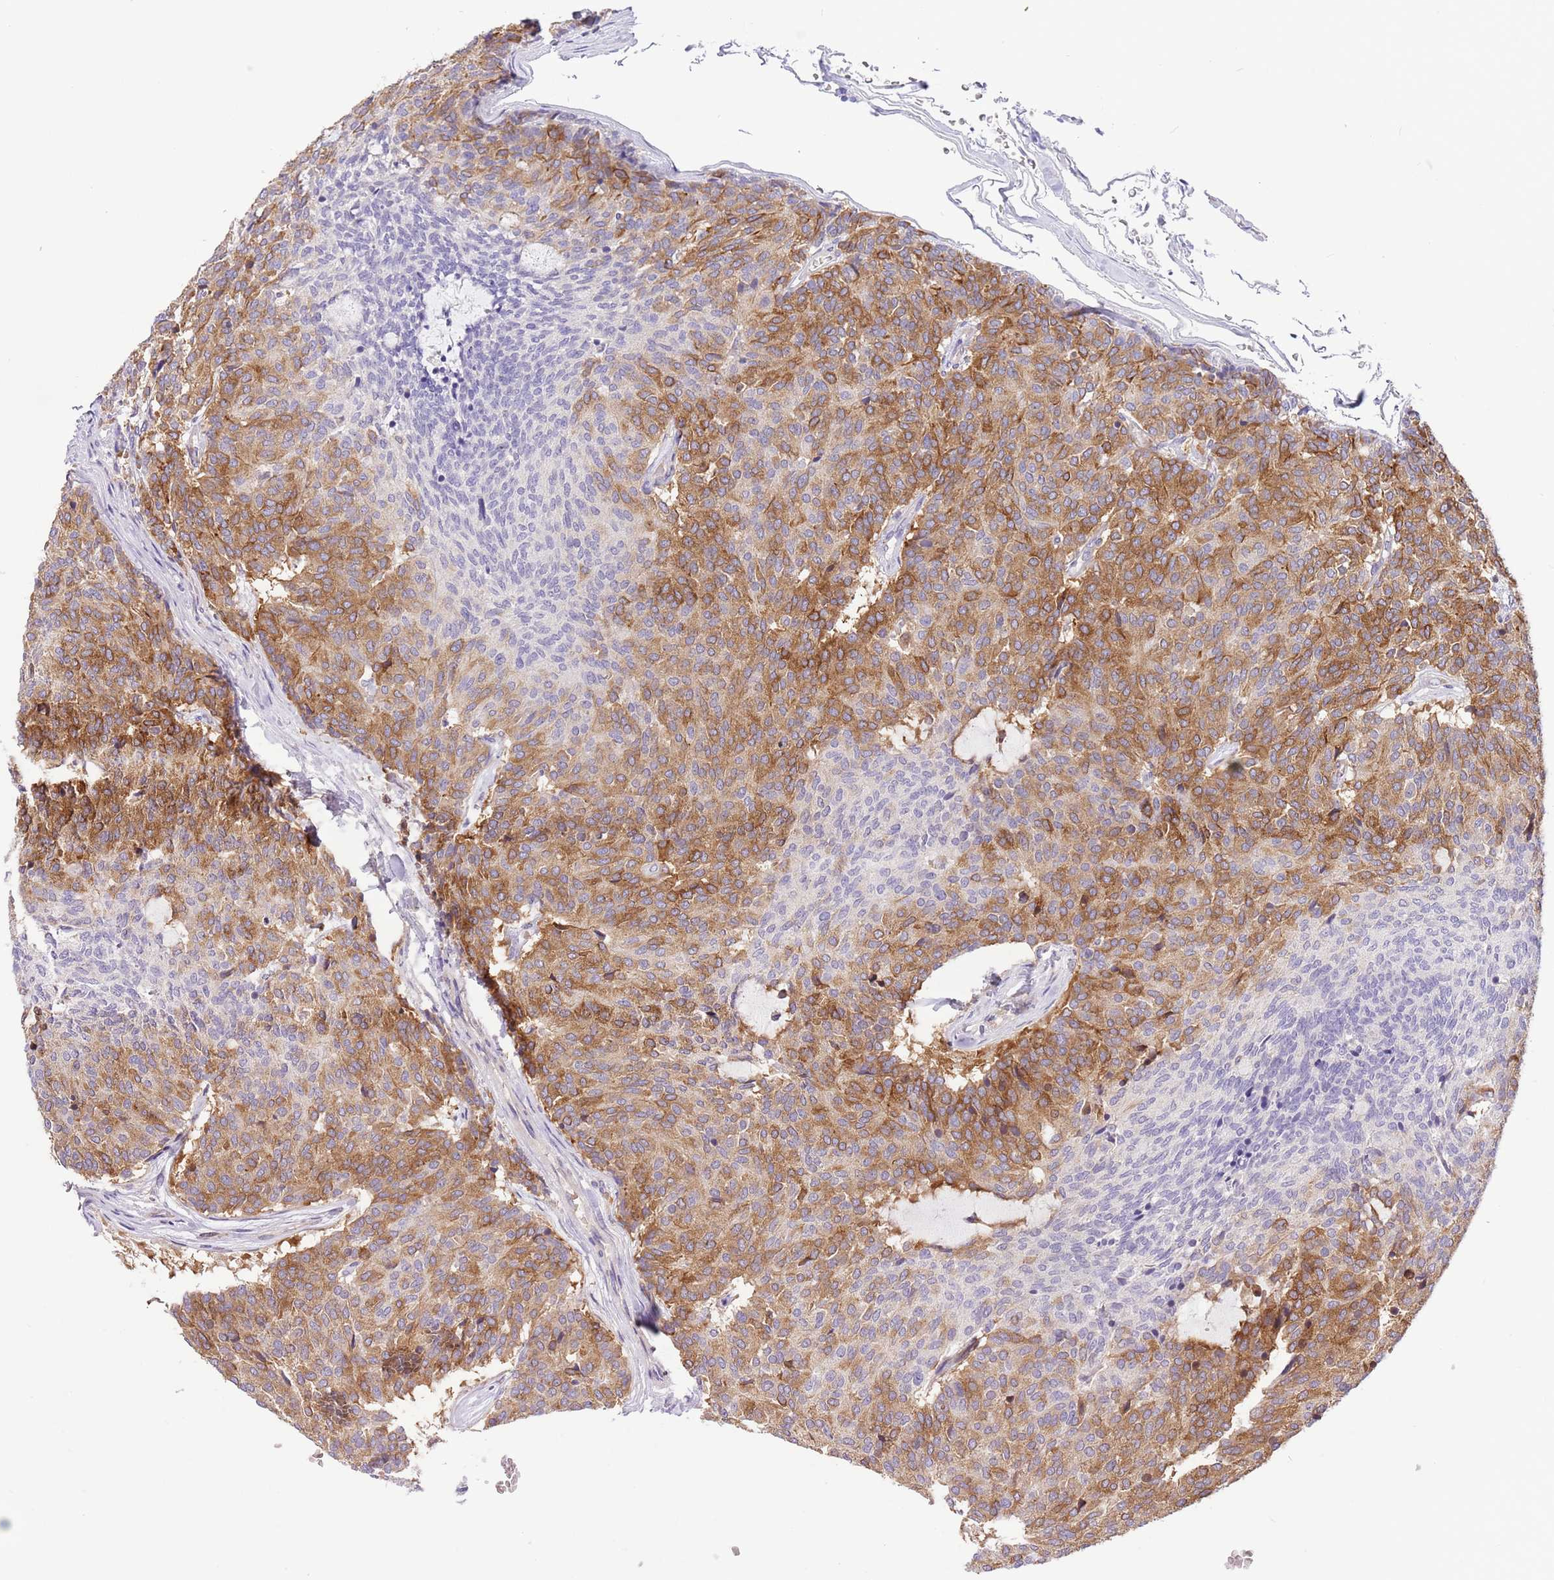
{"staining": {"intensity": "moderate", "quantity": ">75%", "location": "cytoplasmic/membranous"}, "tissue": "carcinoid", "cell_type": "Tumor cells", "image_type": "cancer", "snomed": [{"axis": "morphology", "description": "Carcinoid, malignant, NOS"}, {"axis": "topography", "description": "Pancreas"}], "caption": "Immunohistochemistry (DAB (3,3'-diaminobenzidine)) staining of human malignant carcinoid demonstrates moderate cytoplasmic/membranous protein expression in about >75% of tumor cells.", "gene": "RFK", "patient": {"sex": "female", "age": 54}}